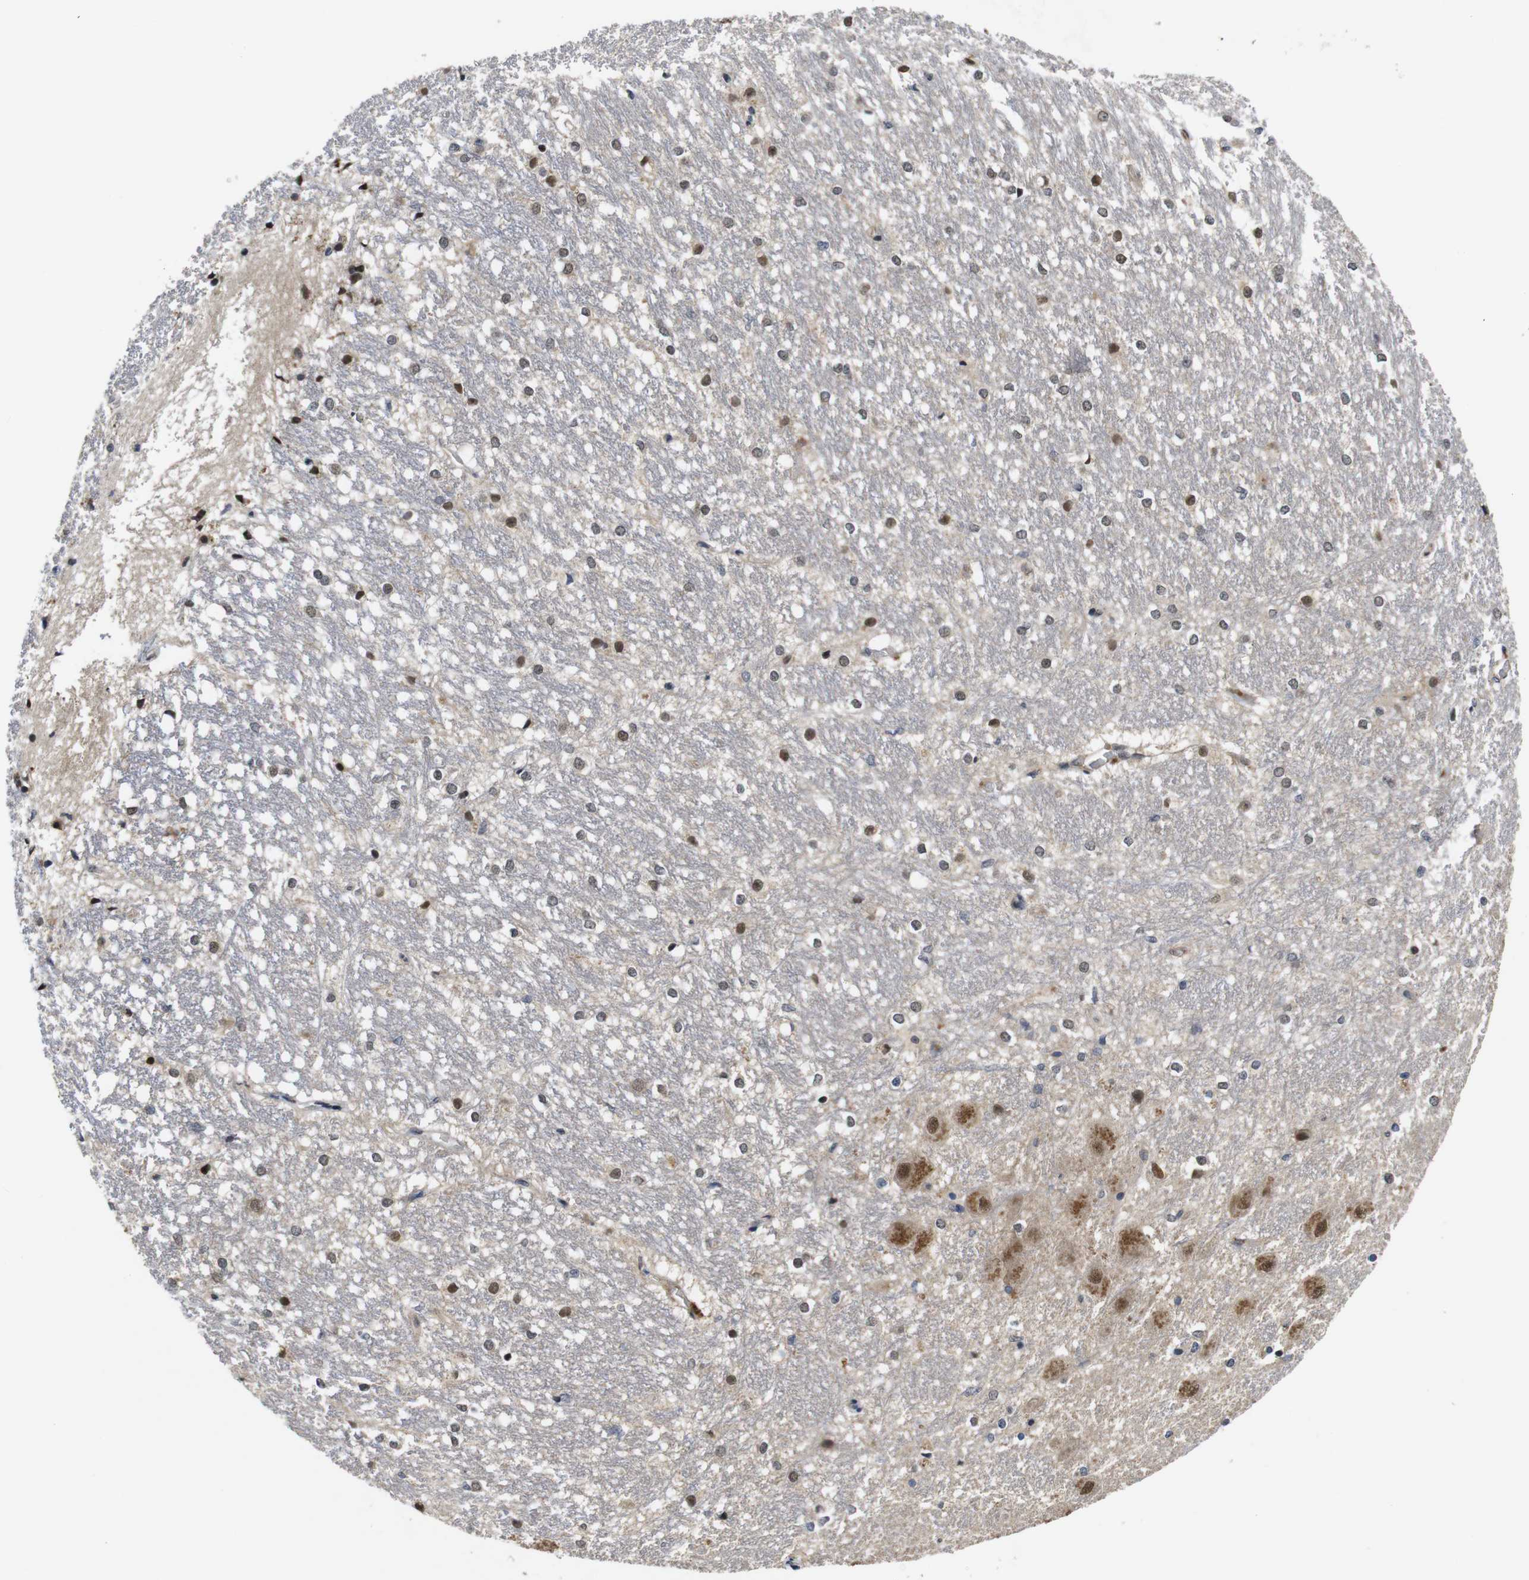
{"staining": {"intensity": "moderate", "quantity": "25%-75%", "location": "nuclear"}, "tissue": "hippocampus", "cell_type": "Glial cells", "image_type": "normal", "snomed": [{"axis": "morphology", "description": "Normal tissue, NOS"}, {"axis": "topography", "description": "Hippocampus"}], "caption": "Immunohistochemical staining of normal human hippocampus demonstrates 25%-75% levels of moderate nuclear protein expression in about 25%-75% of glial cells. Using DAB (3,3'-diaminobenzidine) (brown) and hematoxylin (blue) stains, captured at high magnification using brightfield microscopy.", "gene": "ZBTB46", "patient": {"sex": "female", "age": 19}}